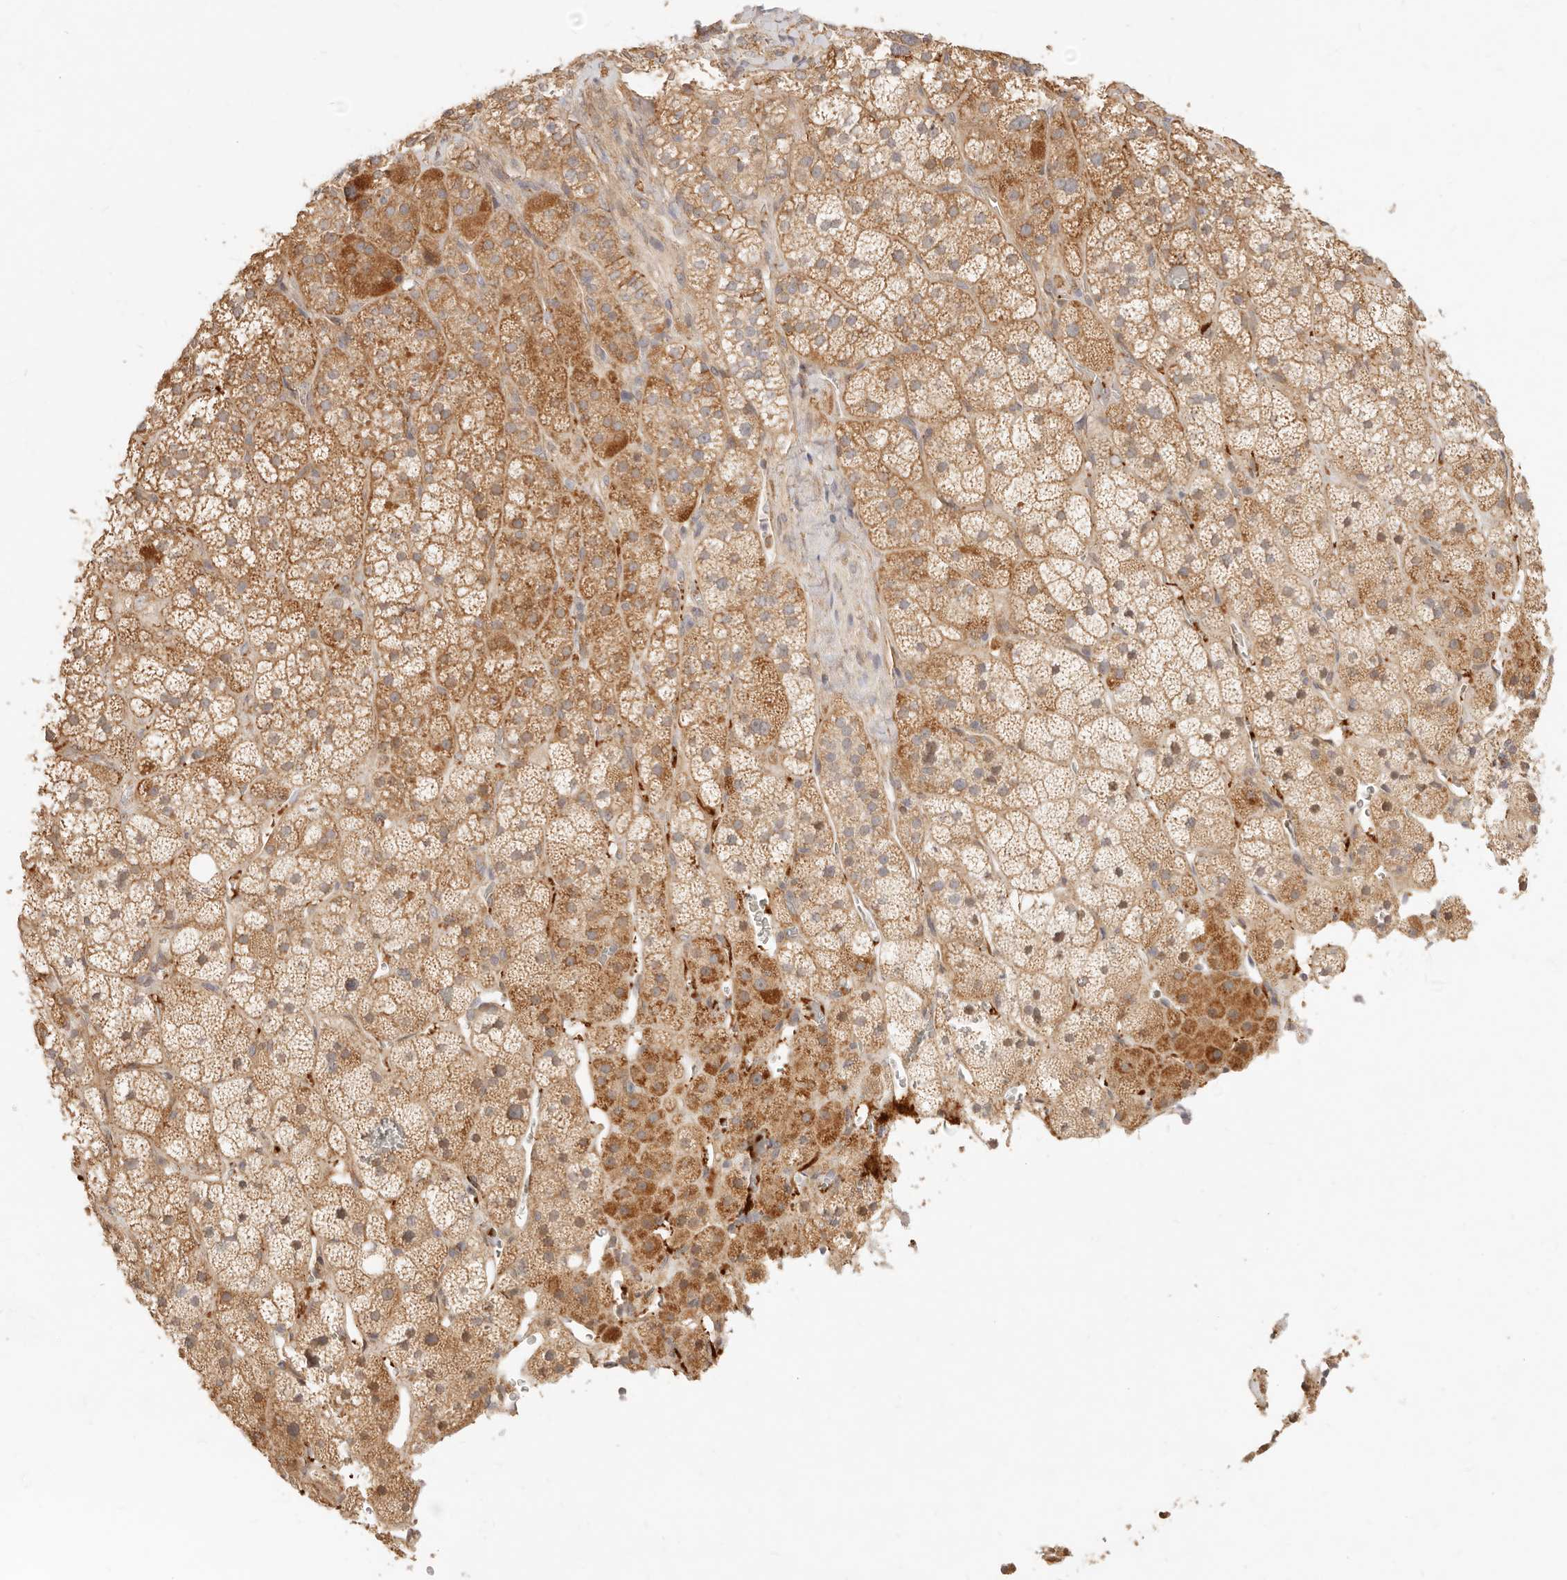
{"staining": {"intensity": "strong", "quantity": ">75%", "location": "cytoplasmic/membranous"}, "tissue": "adrenal gland", "cell_type": "Glandular cells", "image_type": "normal", "snomed": [{"axis": "morphology", "description": "Normal tissue, NOS"}, {"axis": "topography", "description": "Adrenal gland"}], "caption": "Immunohistochemistry histopathology image of benign adrenal gland: adrenal gland stained using IHC displays high levels of strong protein expression localized specifically in the cytoplasmic/membranous of glandular cells, appearing as a cytoplasmic/membranous brown color.", "gene": "UBXN10", "patient": {"sex": "male", "age": 57}}